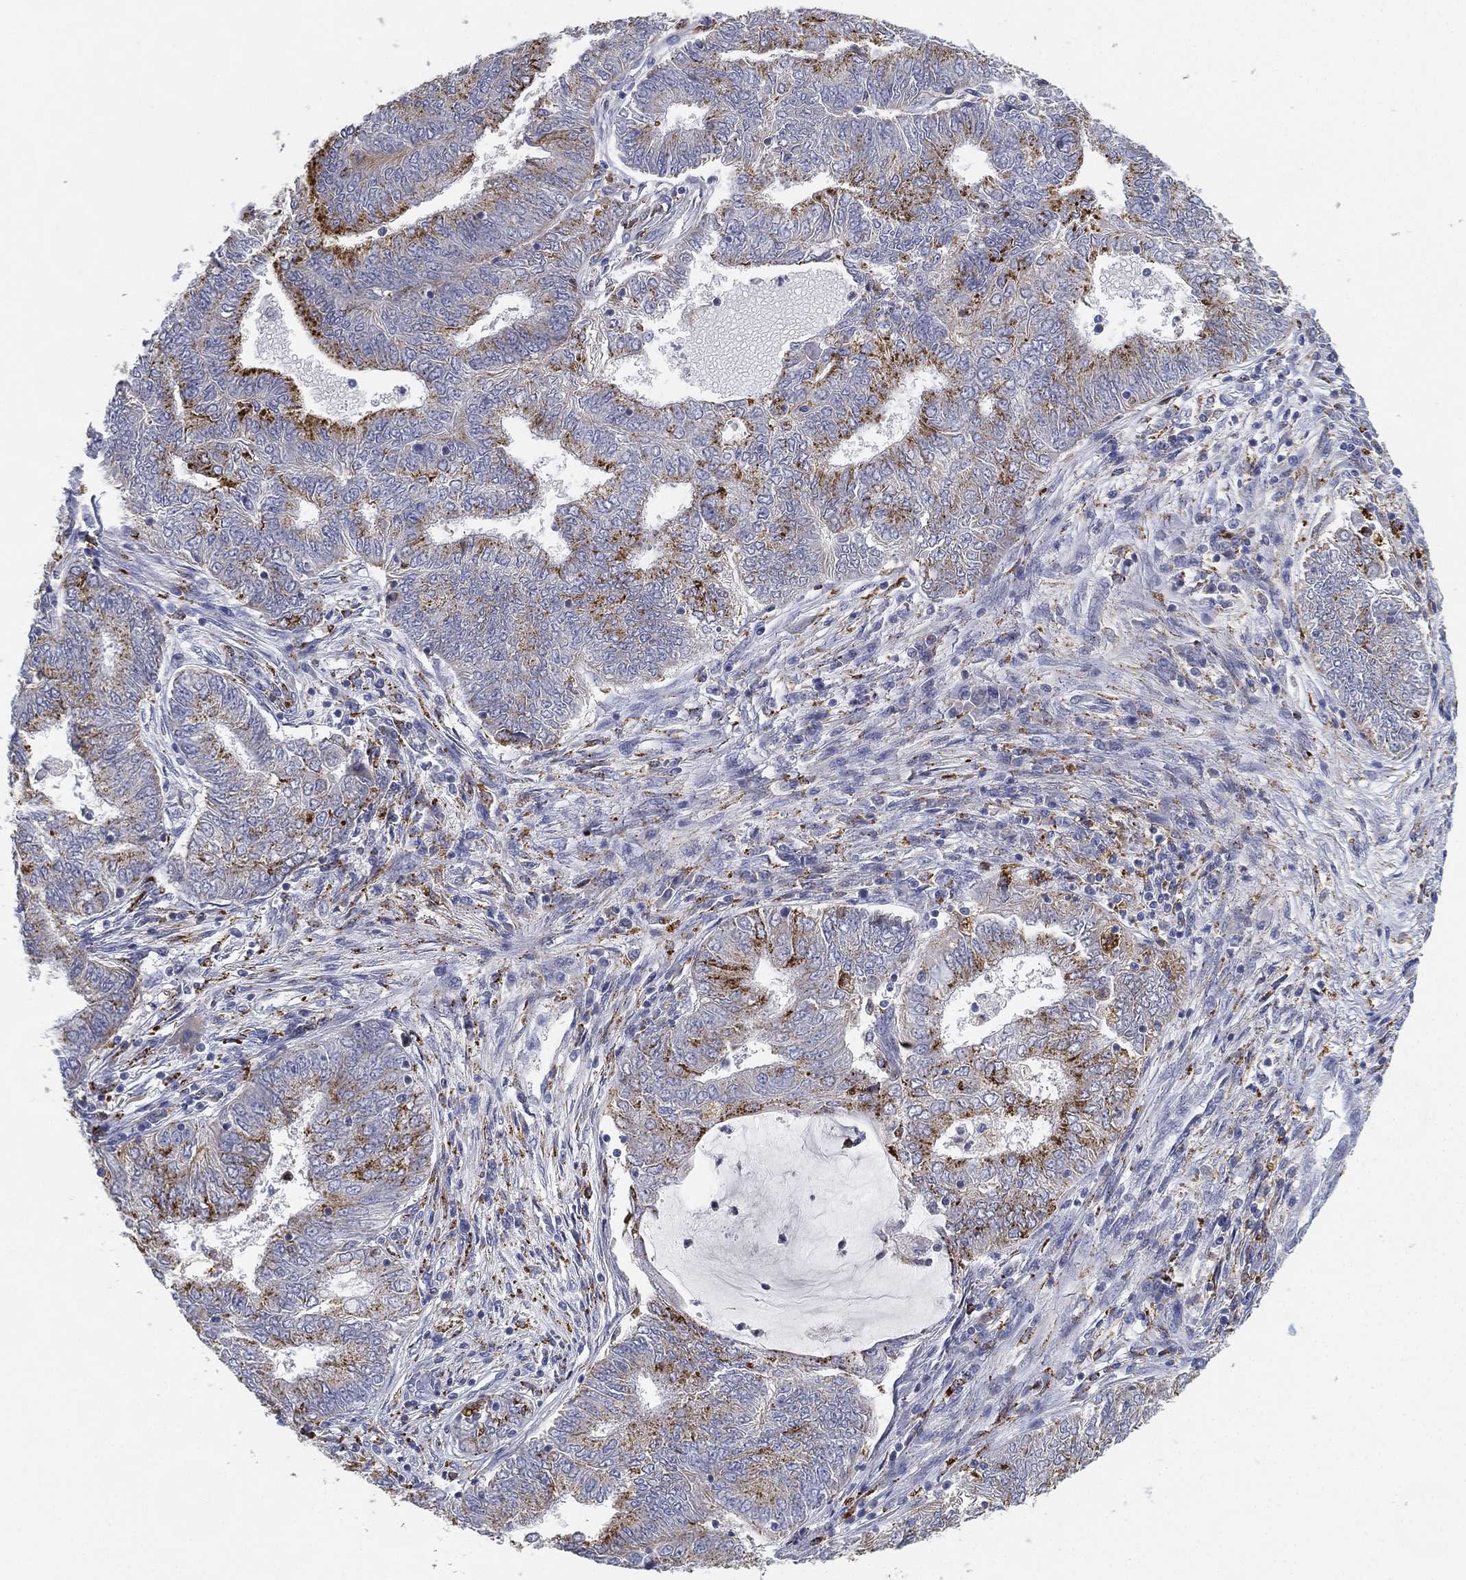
{"staining": {"intensity": "strong", "quantity": "<25%", "location": "cytoplasmic/membranous"}, "tissue": "endometrial cancer", "cell_type": "Tumor cells", "image_type": "cancer", "snomed": [{"axis": "morphology", "description": "Adenocarcinoma, NOS"}, {"axis": "topography", "description": "Endometrium"}], "caption": "IHC (DAB) staining of human endometrial cancer (adenocarcinoma) shows strong cytoplasmic/membranous protein staining in about <25% of tumor cells.", "gene": "NPC2", "patient": {"sex": "female", "age": 62}}